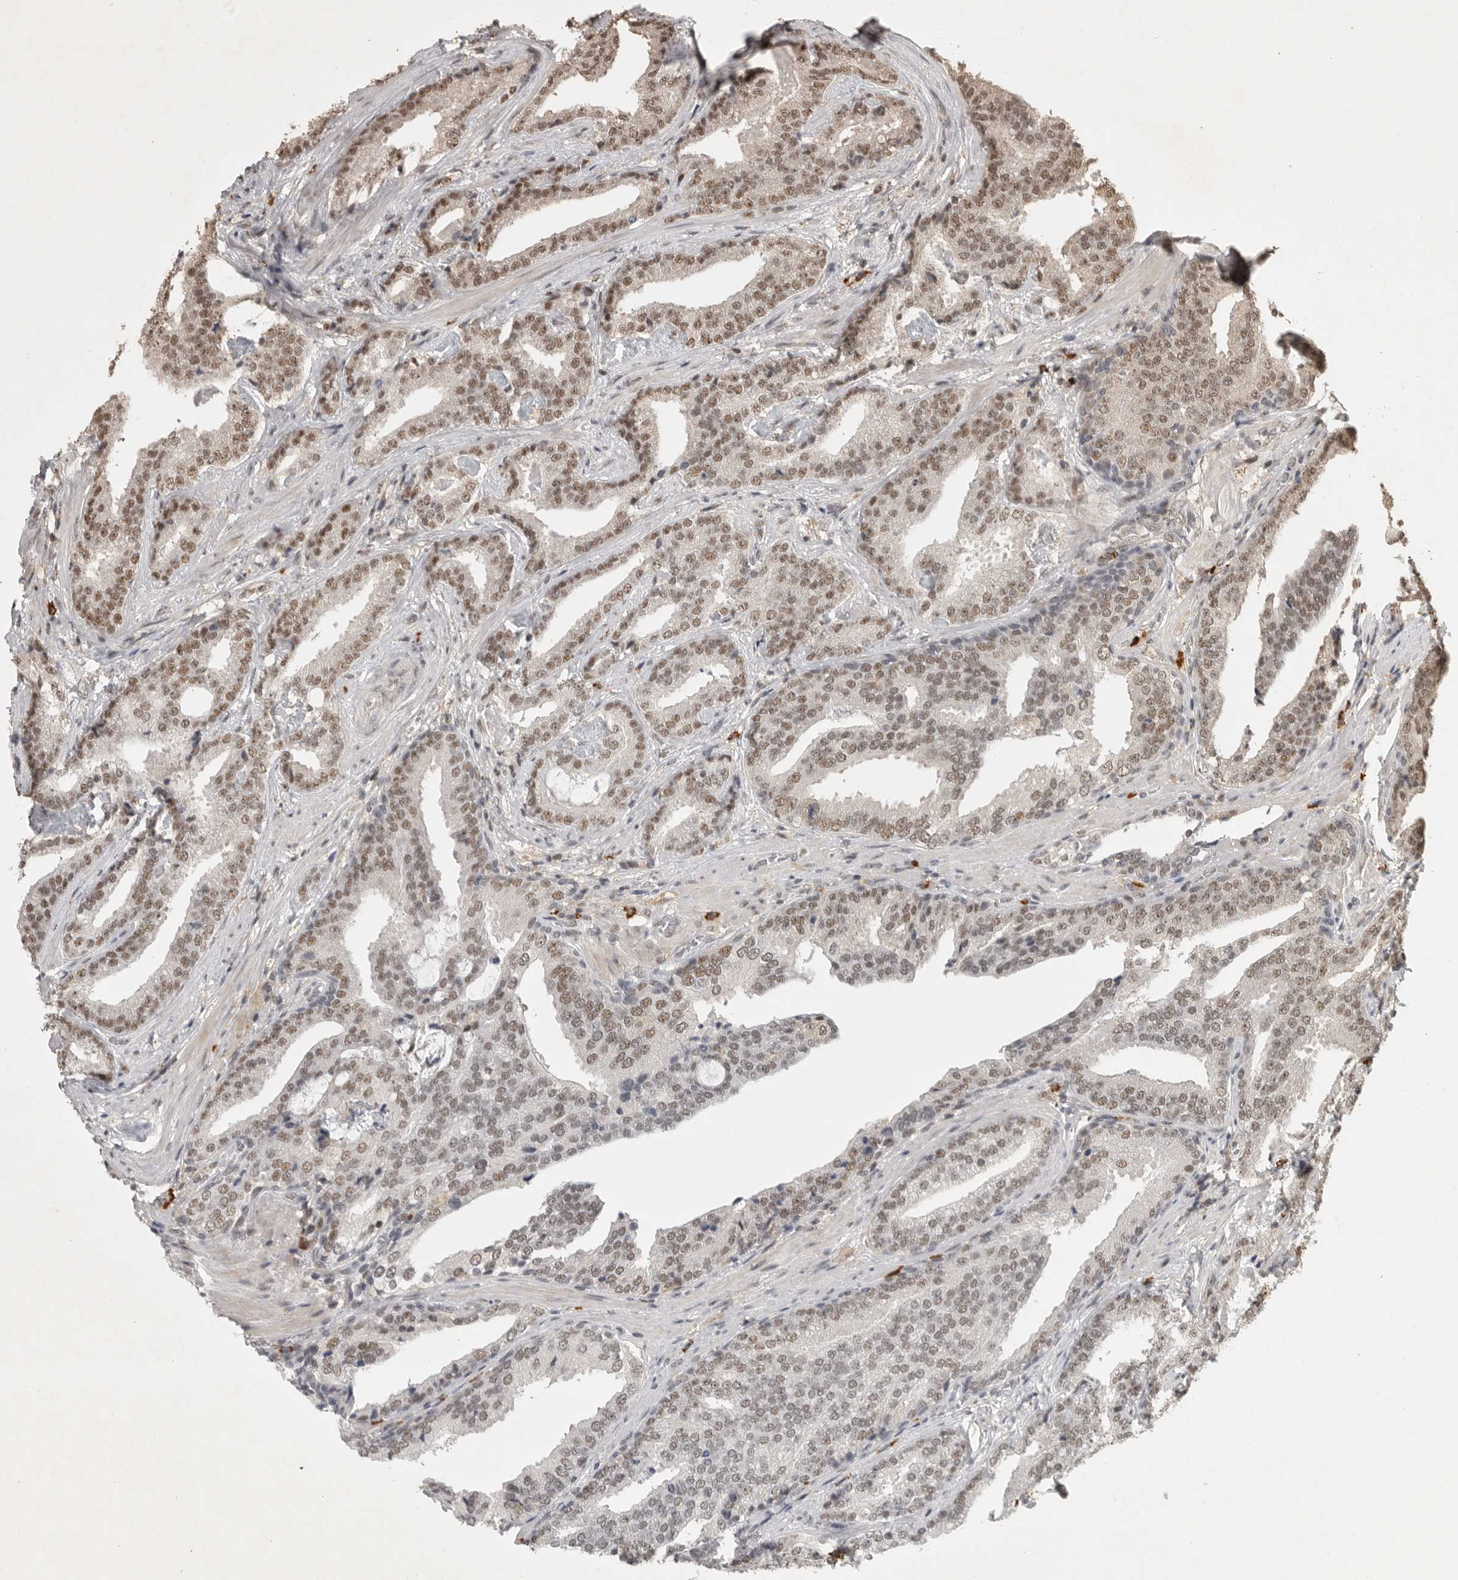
{"staining": {"intensity": "moderate", "quantity": ">75%", "location": "nuclear"}, "tissue": "prostate cancer", "cell_type": "Tumor cells", "image_type": "cancer", "snomed": [{"axis": "morphology", "description": "Adenocarcinoma, Low grade"}, {"axis": "topography", "description": "Prostate"}], "caption": "Tumor cells show medium levels of moderate nuclear expression in about >75% of cells in prostate adenocarcinoma (low-grade).", "gene": "CBLL1", "patient": {"sex": "male", "age": 67}}